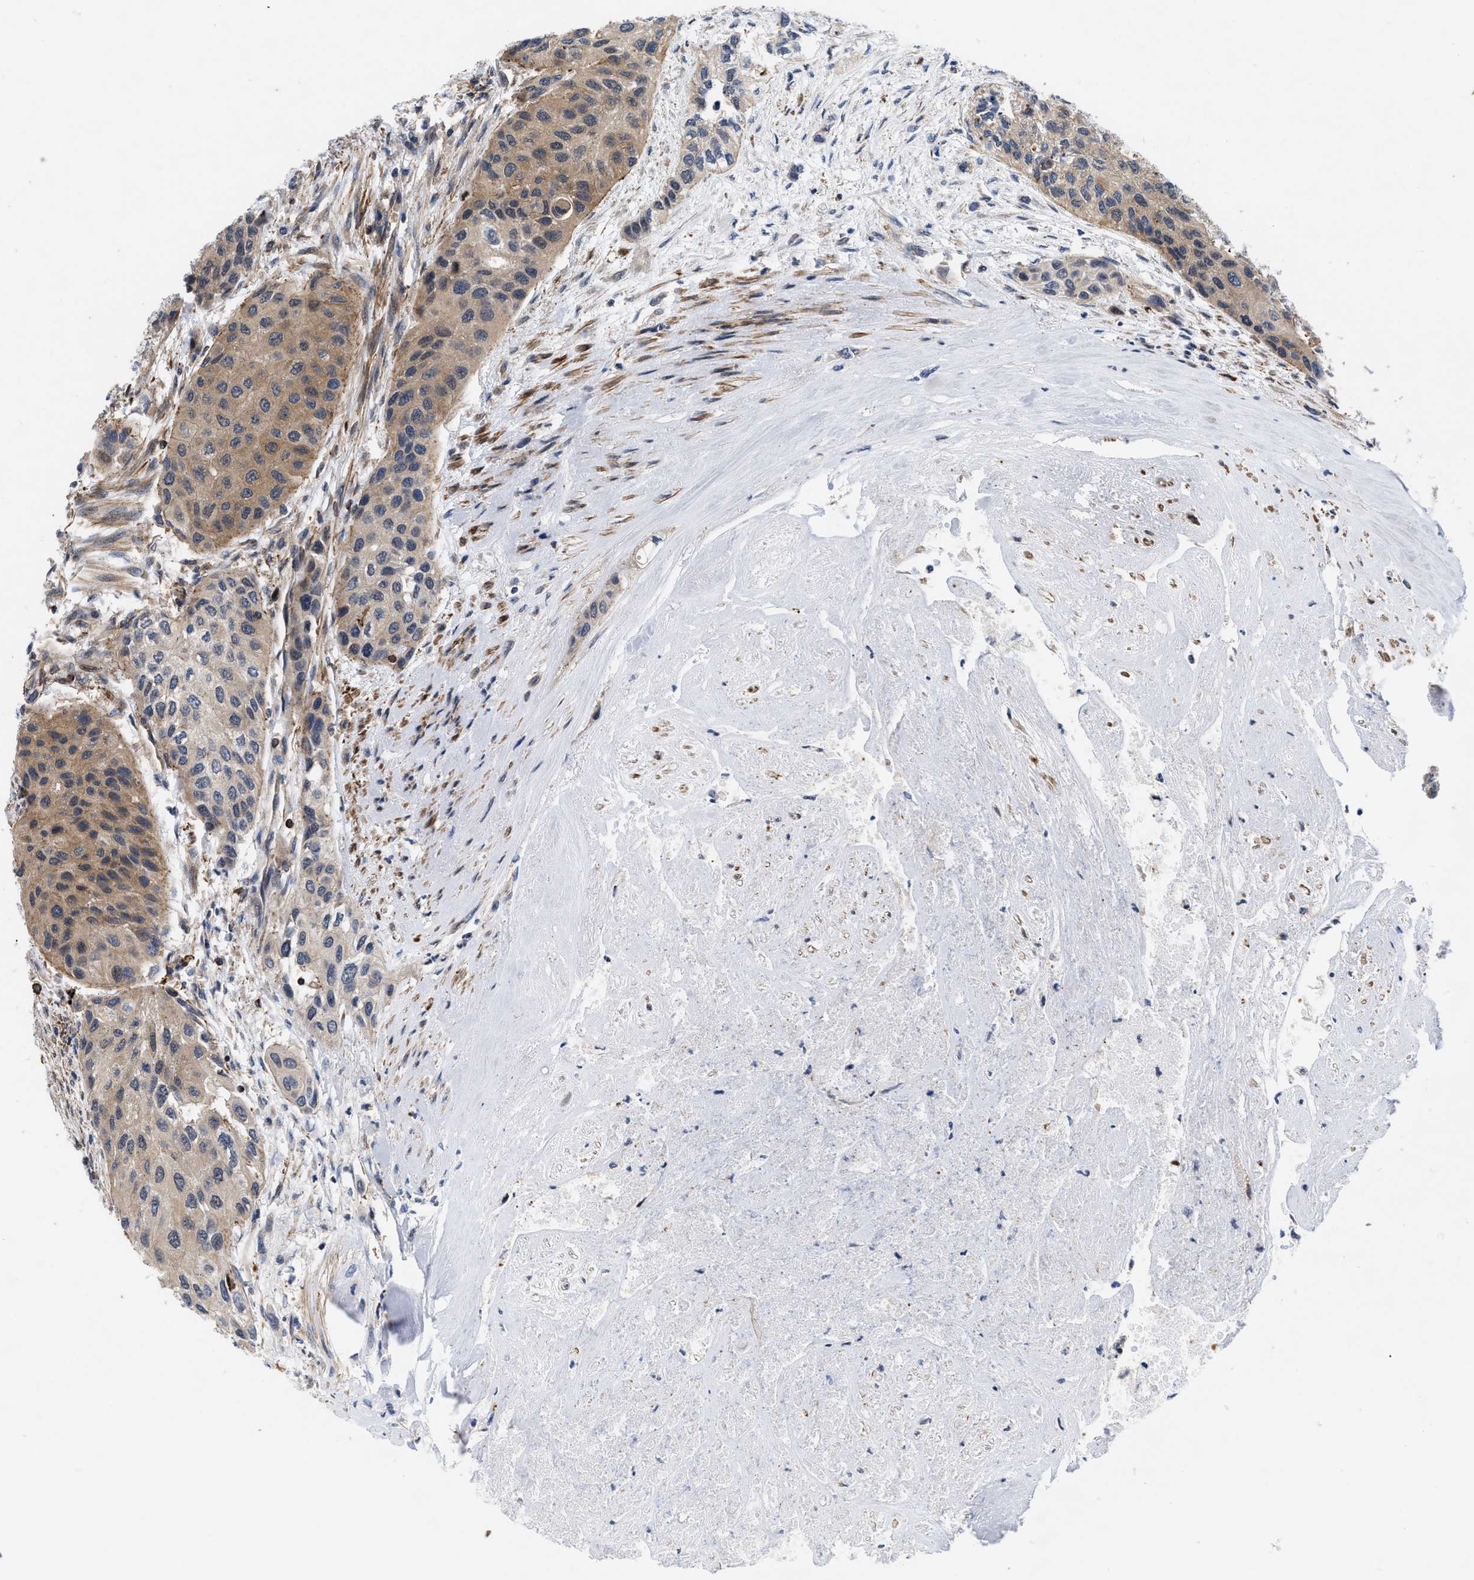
{"staining": {"intensity": "moderate", "quantity": ">75%", "location": "cytoplasmic/membranous"}, "tissue": "urothelial cancer", "cell_type": "Tumor cells", "image_type": "cancer", "snomed": [{"axis": "morphology", "description": "Urothelial carcinoma, High grade"}, {"axis": "topography", "description": "Urinary bladder"}], "caption": "Immunohistochemistry staining of high-grade urothelial carcinoma, which exhibits medium levels of moderate cytoplasmic/membranous expression in approximately >75% of tumor cells indicating moderate cytoplasmic/membranous protein positivity. The staining was performed using DAB (3,3'-diaminobenzidine) (brown) for protein detection and nuclei were counterstained in hematoxylin (blue).", "gene": "SPAST", "patient": {"sex": "female", "age": 56}}